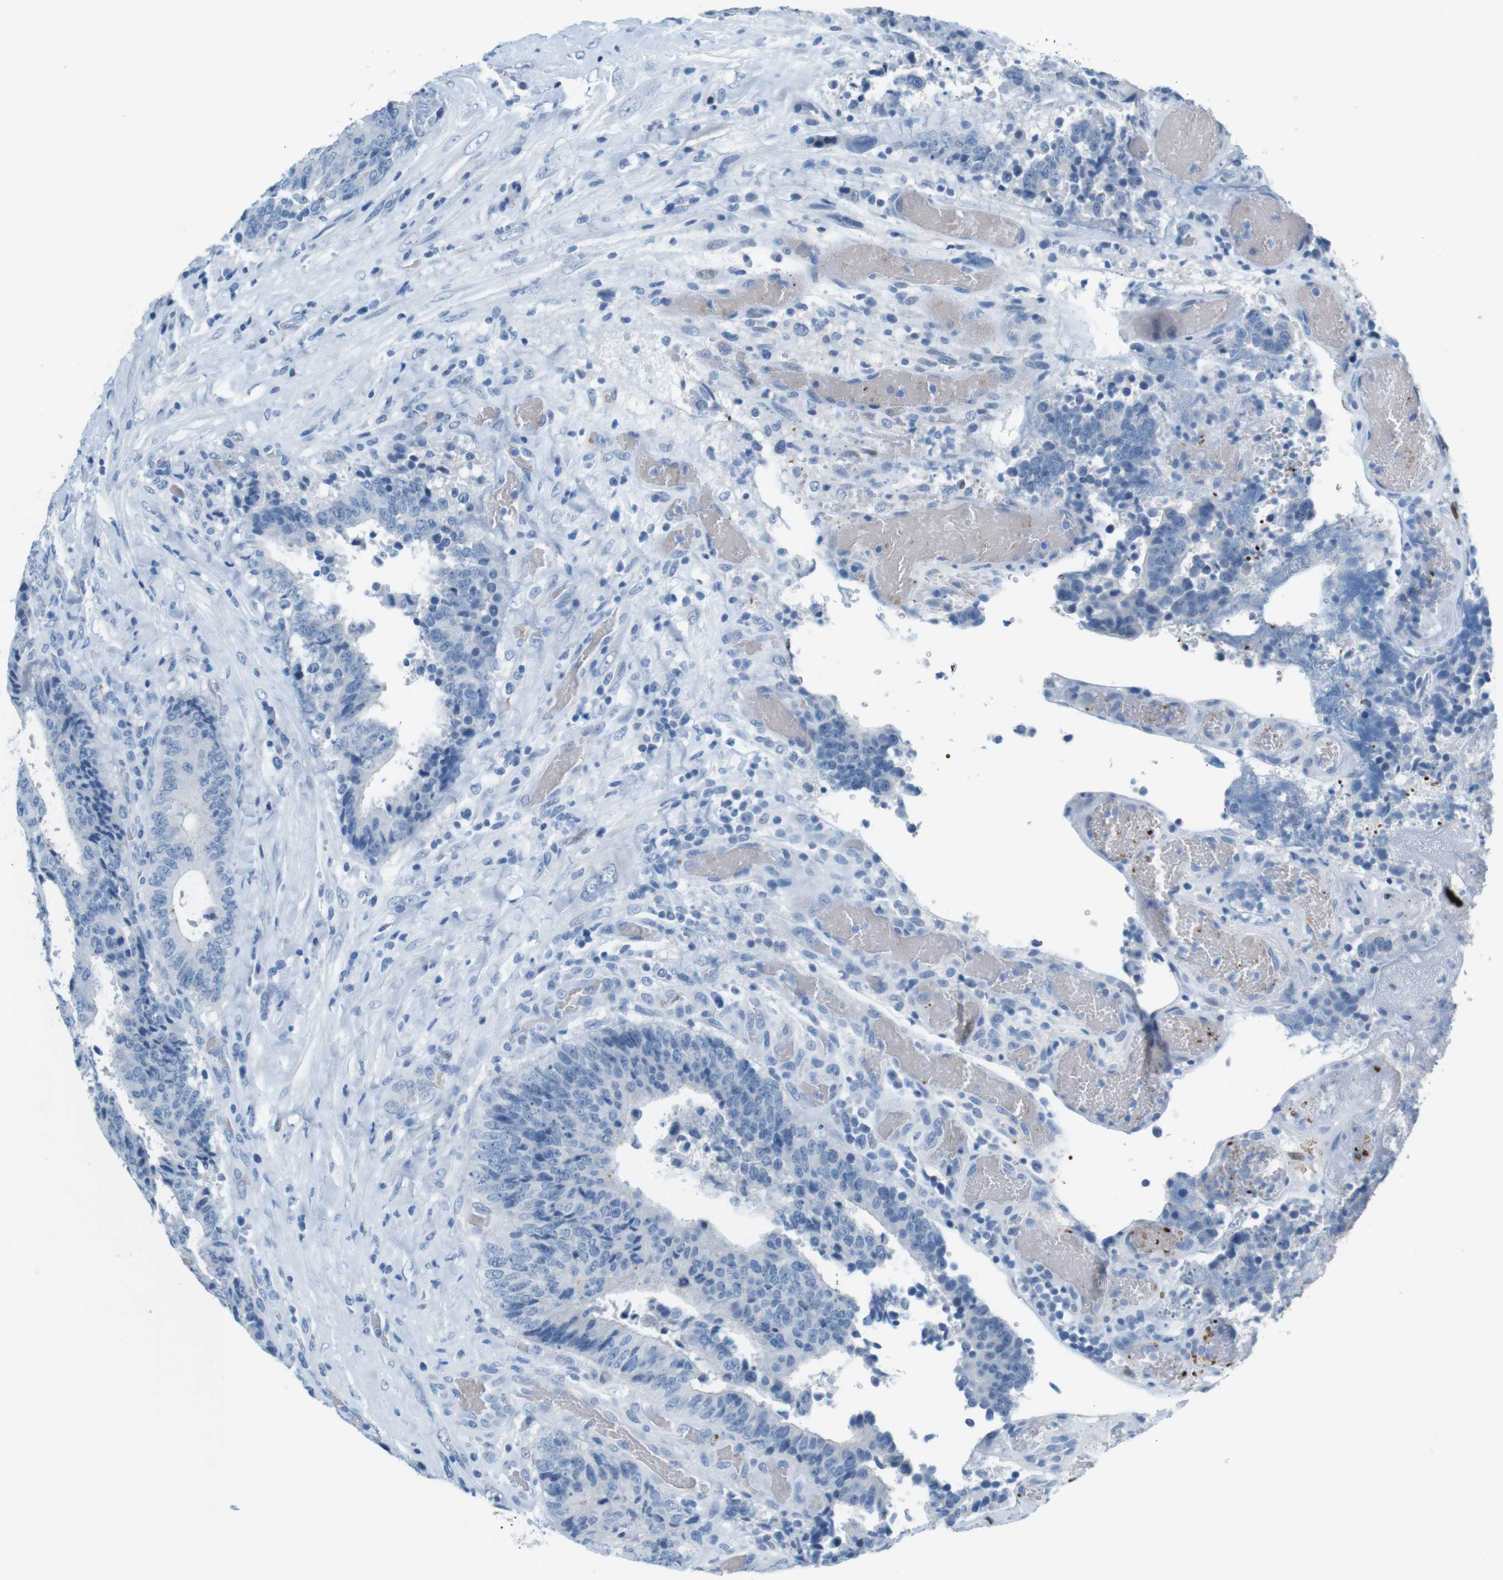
{"staining": {"intensity": "negative", "quantity": "none", "location": "none"}, "tissue": "colorectal cancer", "cell_type": "Tumor cells", "image_type": "cancer", "snomed": [{"axis": "morphology", "description": "Adenocarcinoma, NOS"}, {"axis": "topography", "description": "Rectum"}], "caption": "Human colorectal cancer (adenocarcinoma) stained for a protein using immunohistochemistry (IHC) displays no expression in tumor cells.", "gene": "TFAP2C", "patient": {"sex": "male", "age": 72}}